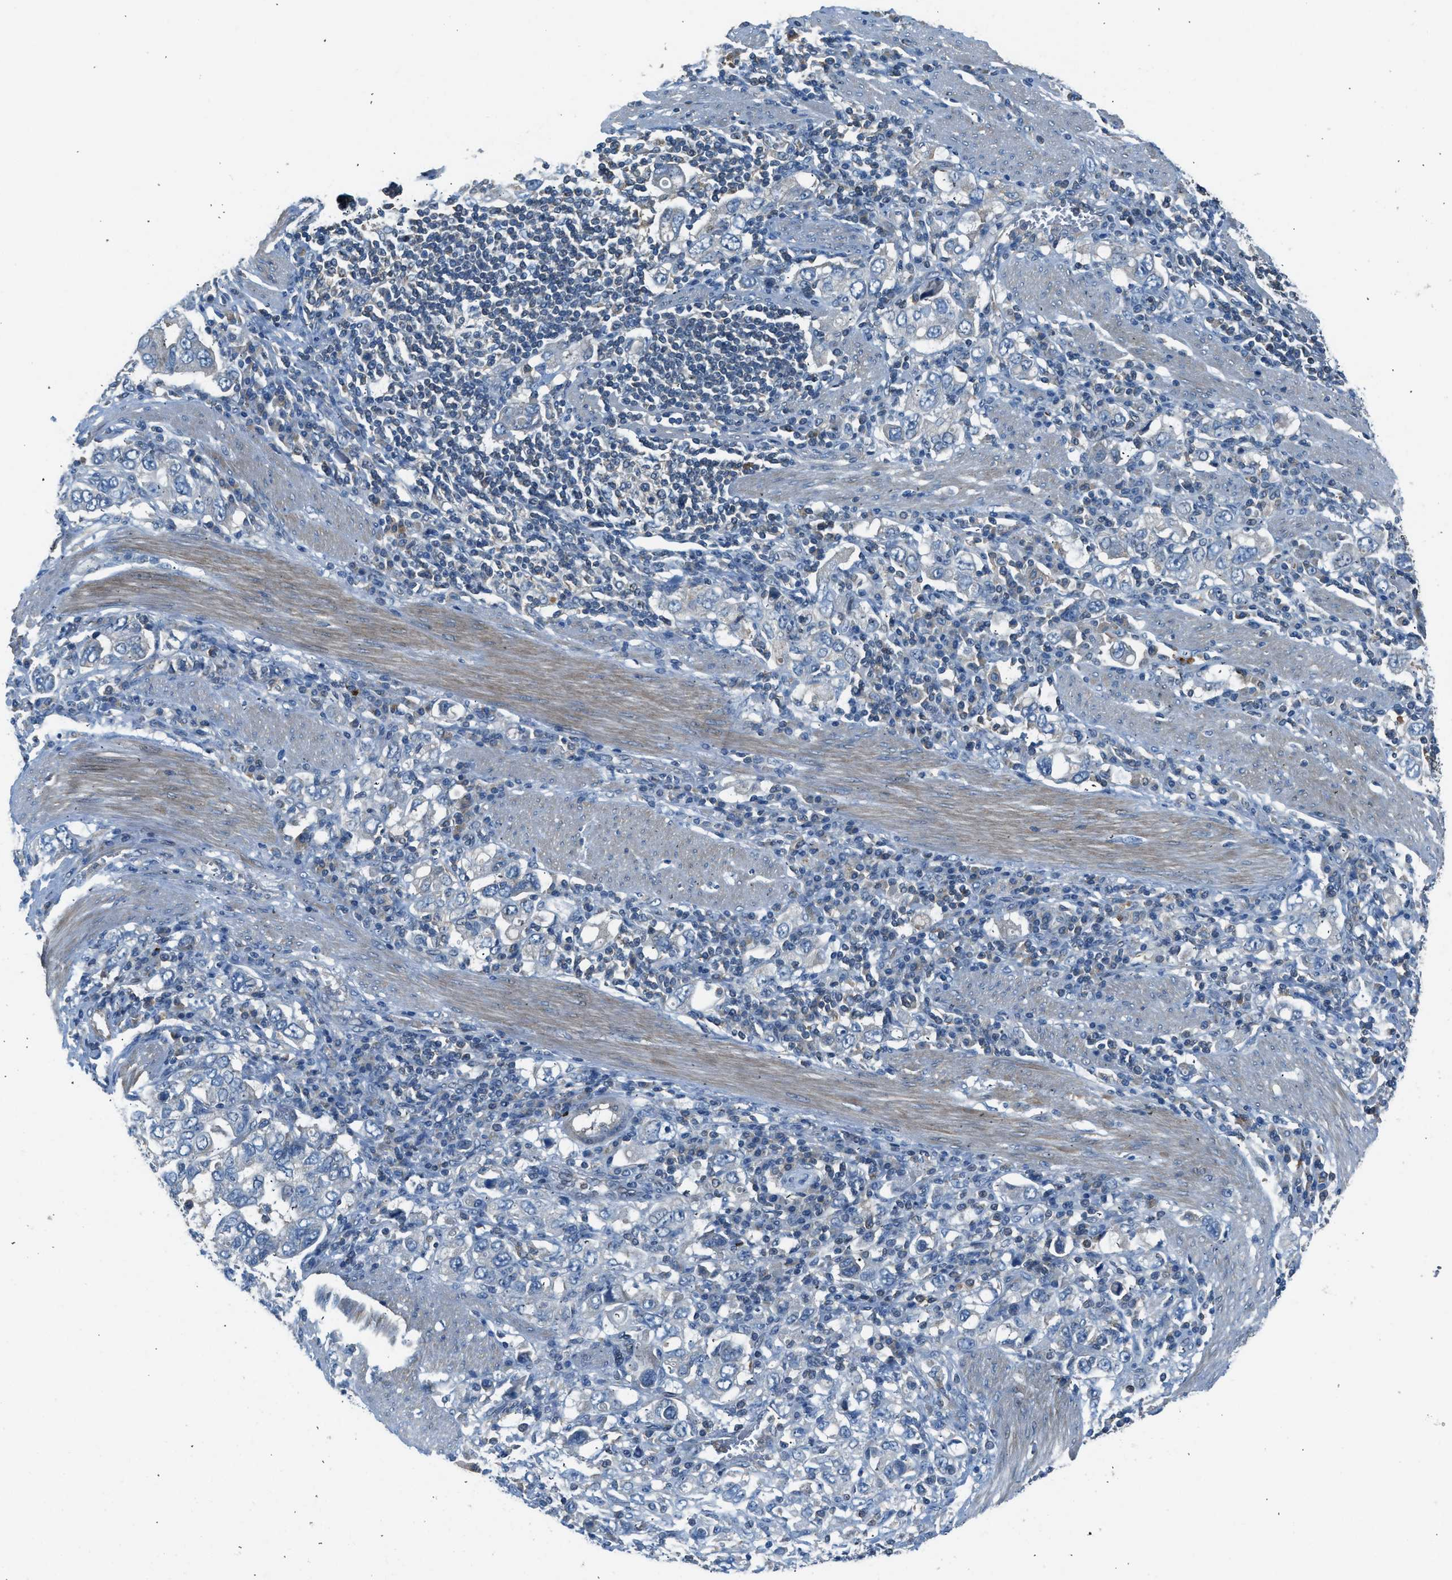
{"staining": {"intensity": "negative", "quantity": "none", "location": "none"}, "tissue": "stomach cancer", "cell_type": "Tumor cells", "image_type": "cancer", "snomed": [{"axis": "morphology", "description": "Adenocarcinoma, NOS"}, {"axis": "topography", "description": "Stomach, upper"}], "caption": "Histopathology image shows no significant protein staining in tumor cells of adenocarcinoma (stomach).", "gene": "LMLN", "patient": {"sex": "male", "age": 62}}